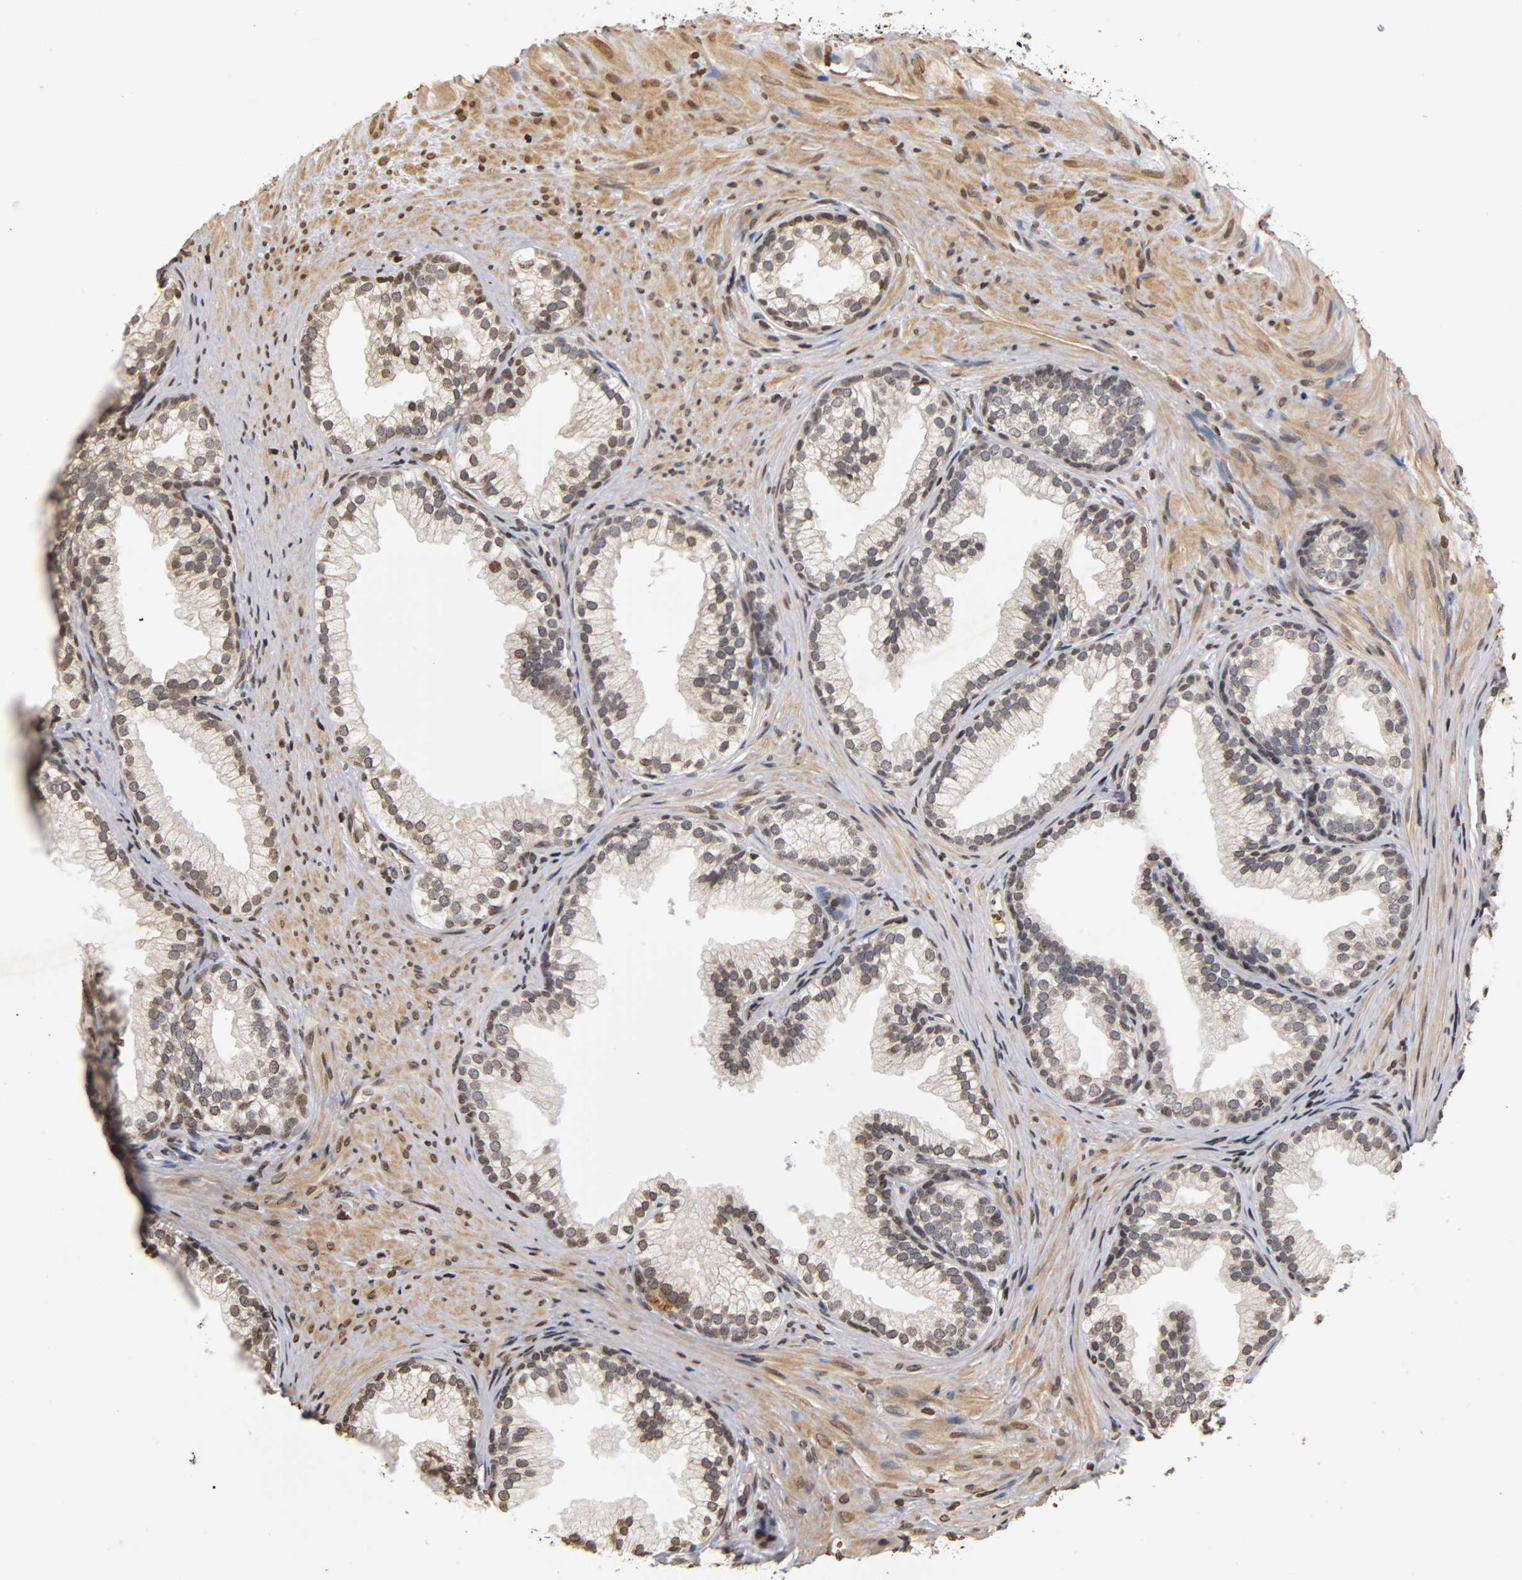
{"staining": {"intensity": "weak", "quantity": "25%-75%", "location": "nuclear"}, "tissue": "prostate", "cell_type": "Glandular cells", "image_type": "normal", "snomed": [{"axis": "morphology", "description": "Normal tissue, NOS"}, {"axis": "topography", "description": "Prostate"}], "caption": "About 25%-75% of glandular cells in normal human prostate show weak nuclear protein positivity as visualized by brown immunohistochemical staining.", "gene": "ERCC2", "patient": {"sex": "male", "age": 76}}